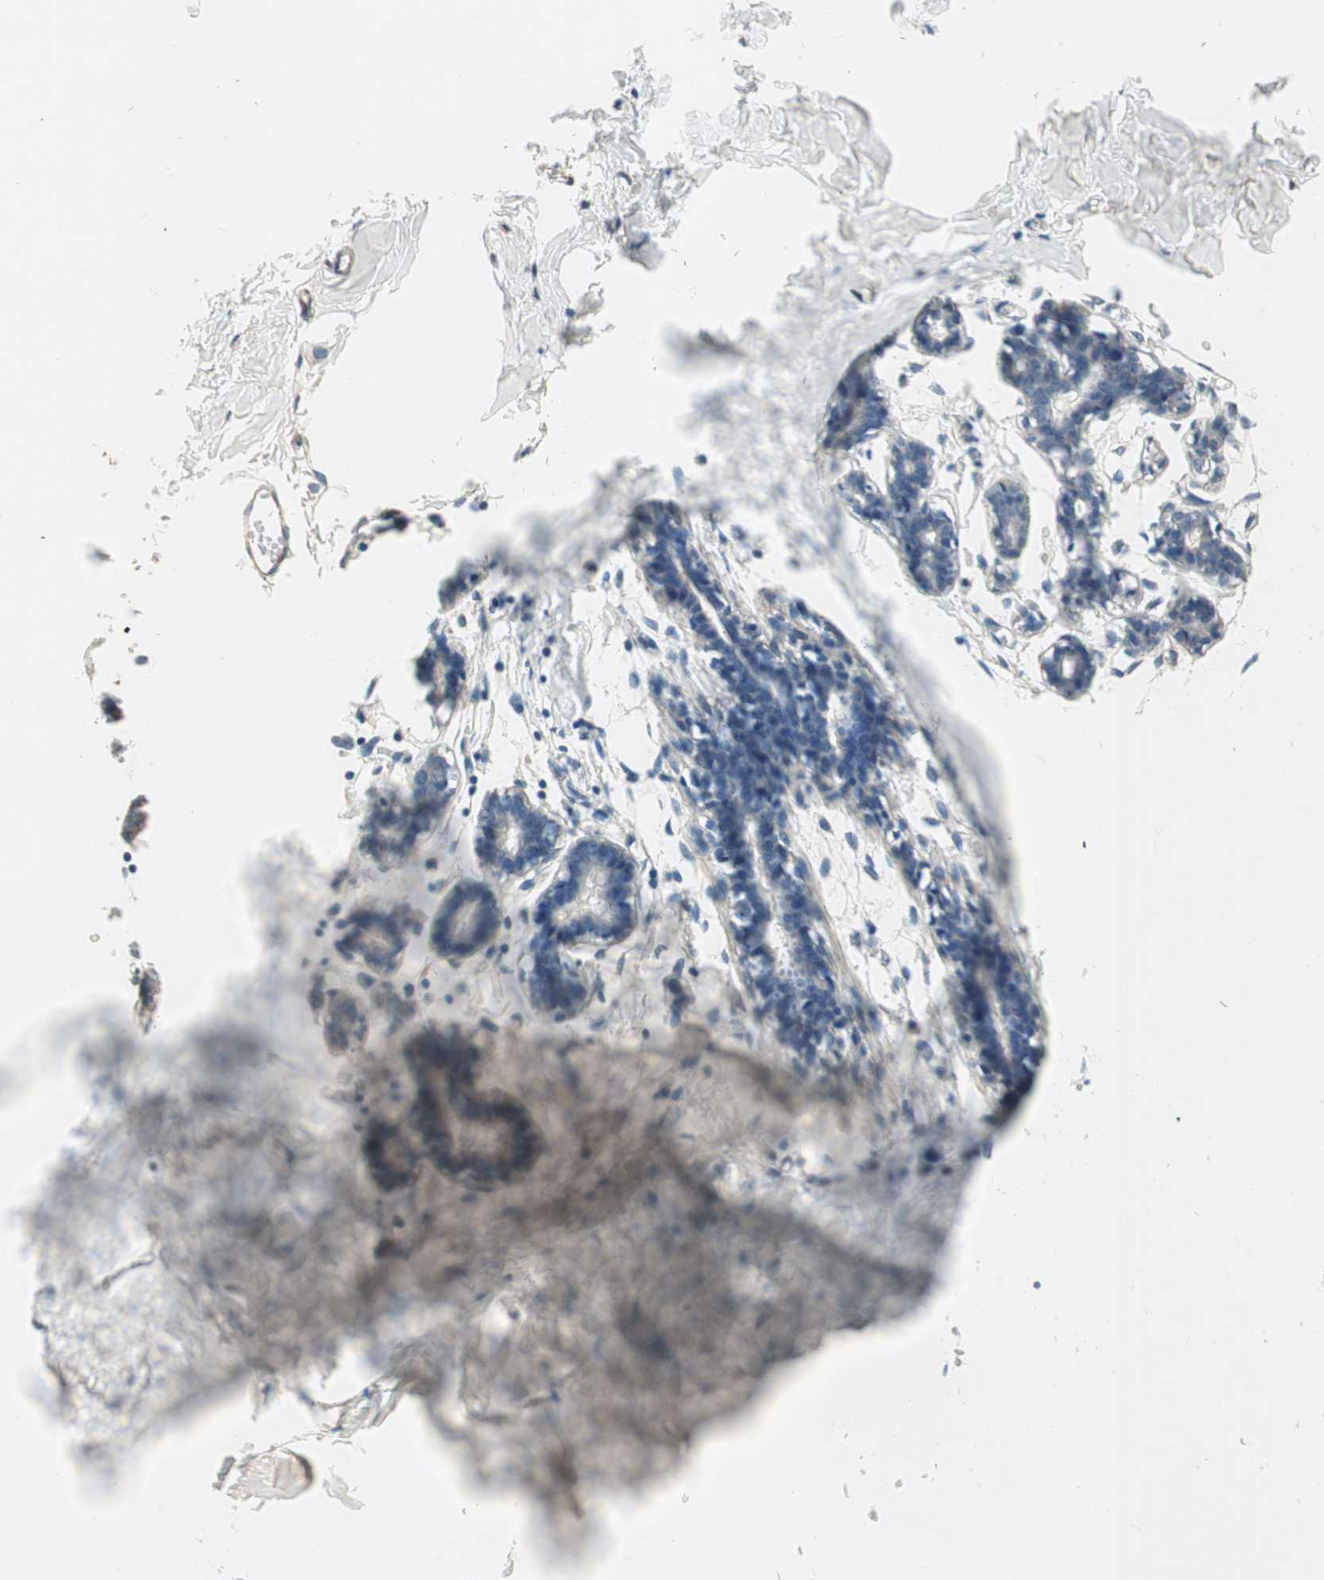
{"staining": {"intensity": "weak", "quantity": "25%-75%", "location": "cytoplasmic/membranous"}, "tissue": "breast", "cell_type": "Adipocytes", "image_type": "normal", "snomed": [{"axis": "morphology", "description": "Normal tissue, NOS"}, {"axis": "topography", "description": "Breast"}], "caption": "Immunohistochemical staining of normal human breast shows weak cytoplasmic/membranous protein positivity in approximately 25%-75% of adipocytes.", "gene": "GCLM", "patient": {"sex": "female", "age": 27}}